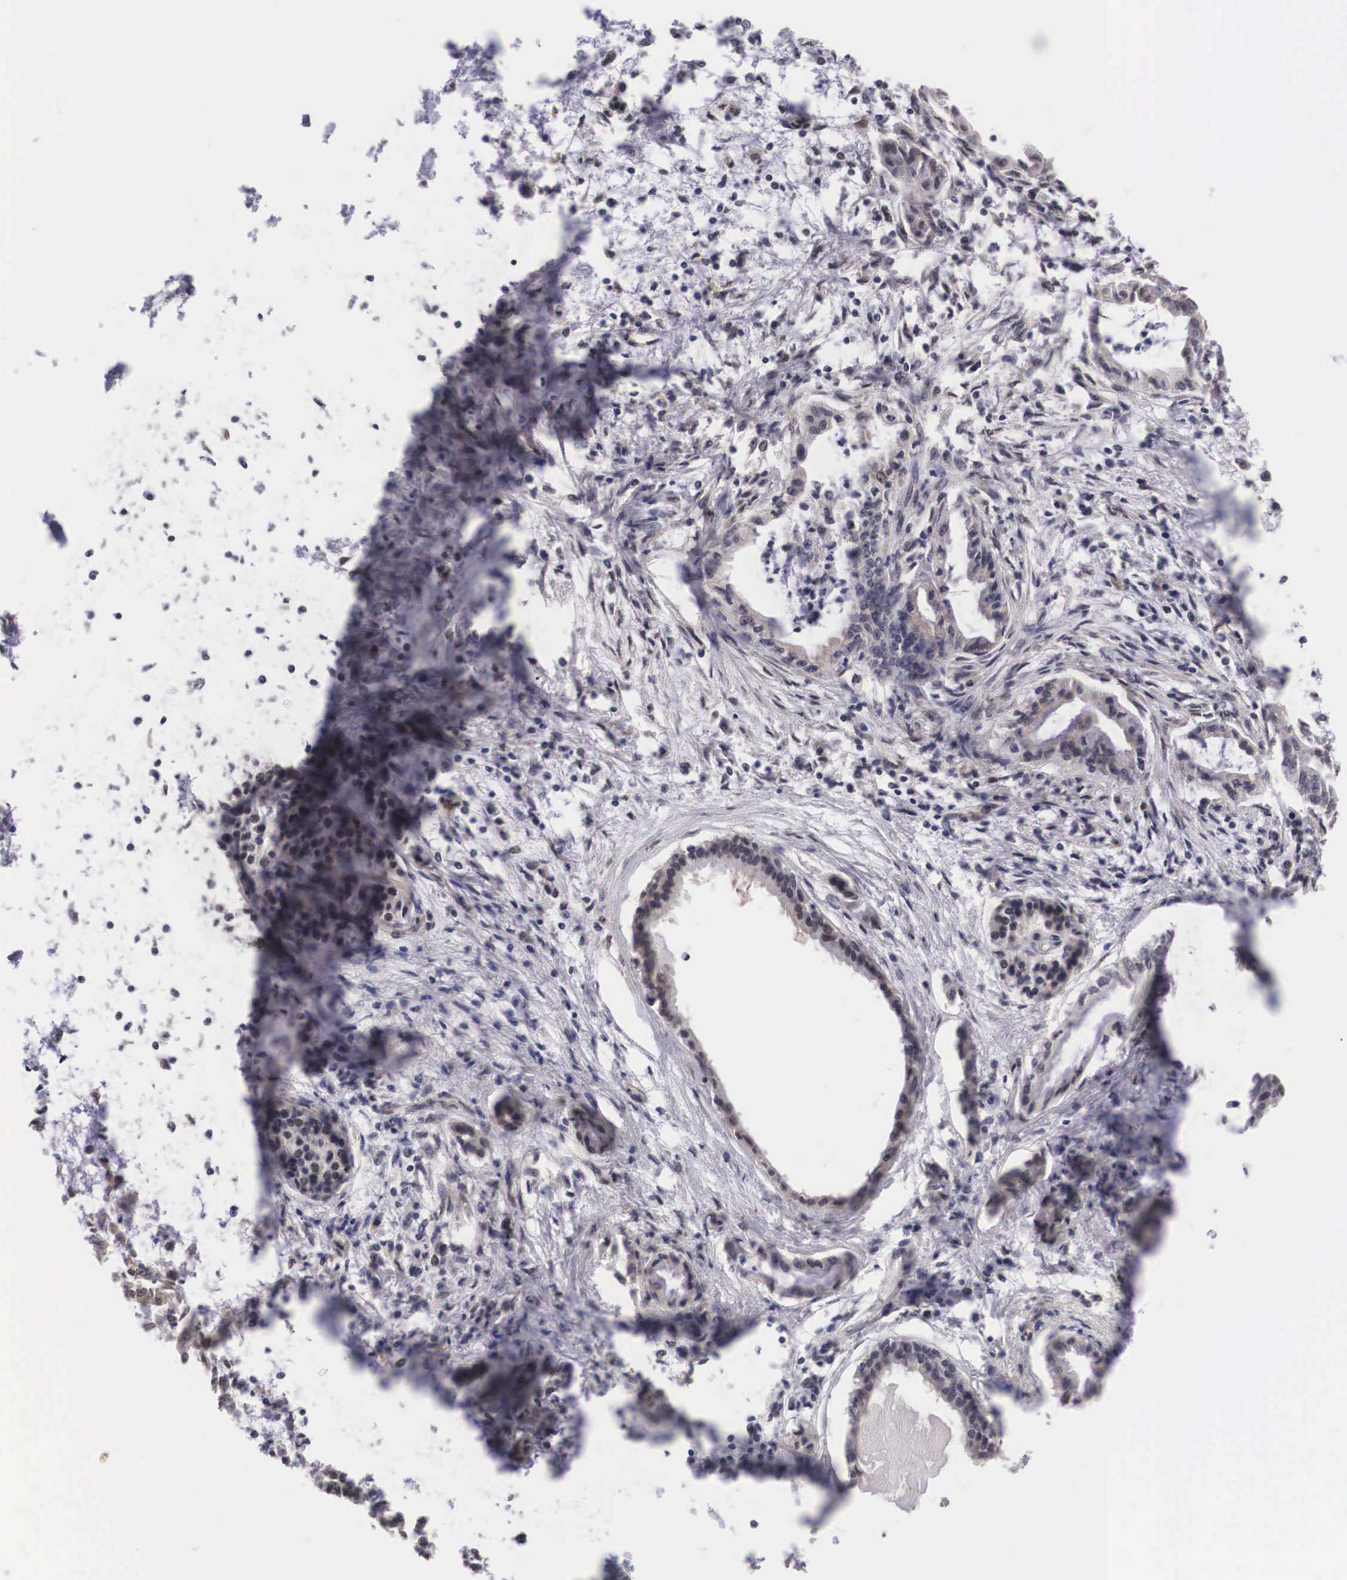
{"staining": {"intensity": "weak", "quantity": "<25%", "location": "cytoplasmic/membranous"}, "tissue": "pancreatic cancer", "cell_type": "Tumor cells", "image_type": "cancer", "snomed": [{"axis": "morphology", "description": "Adenocarcinoma, NOS"}, {"axis": "topography", "description": "Pancreas"}], "caption": "Immunohistochemistry of human pancreatic cancer reveals no positivity in tumor cells. (Brightfield microscopy of DAB IHC at high magnification).", "gene": "OTX2", "patient": {"sex": "female", "age": 64}}